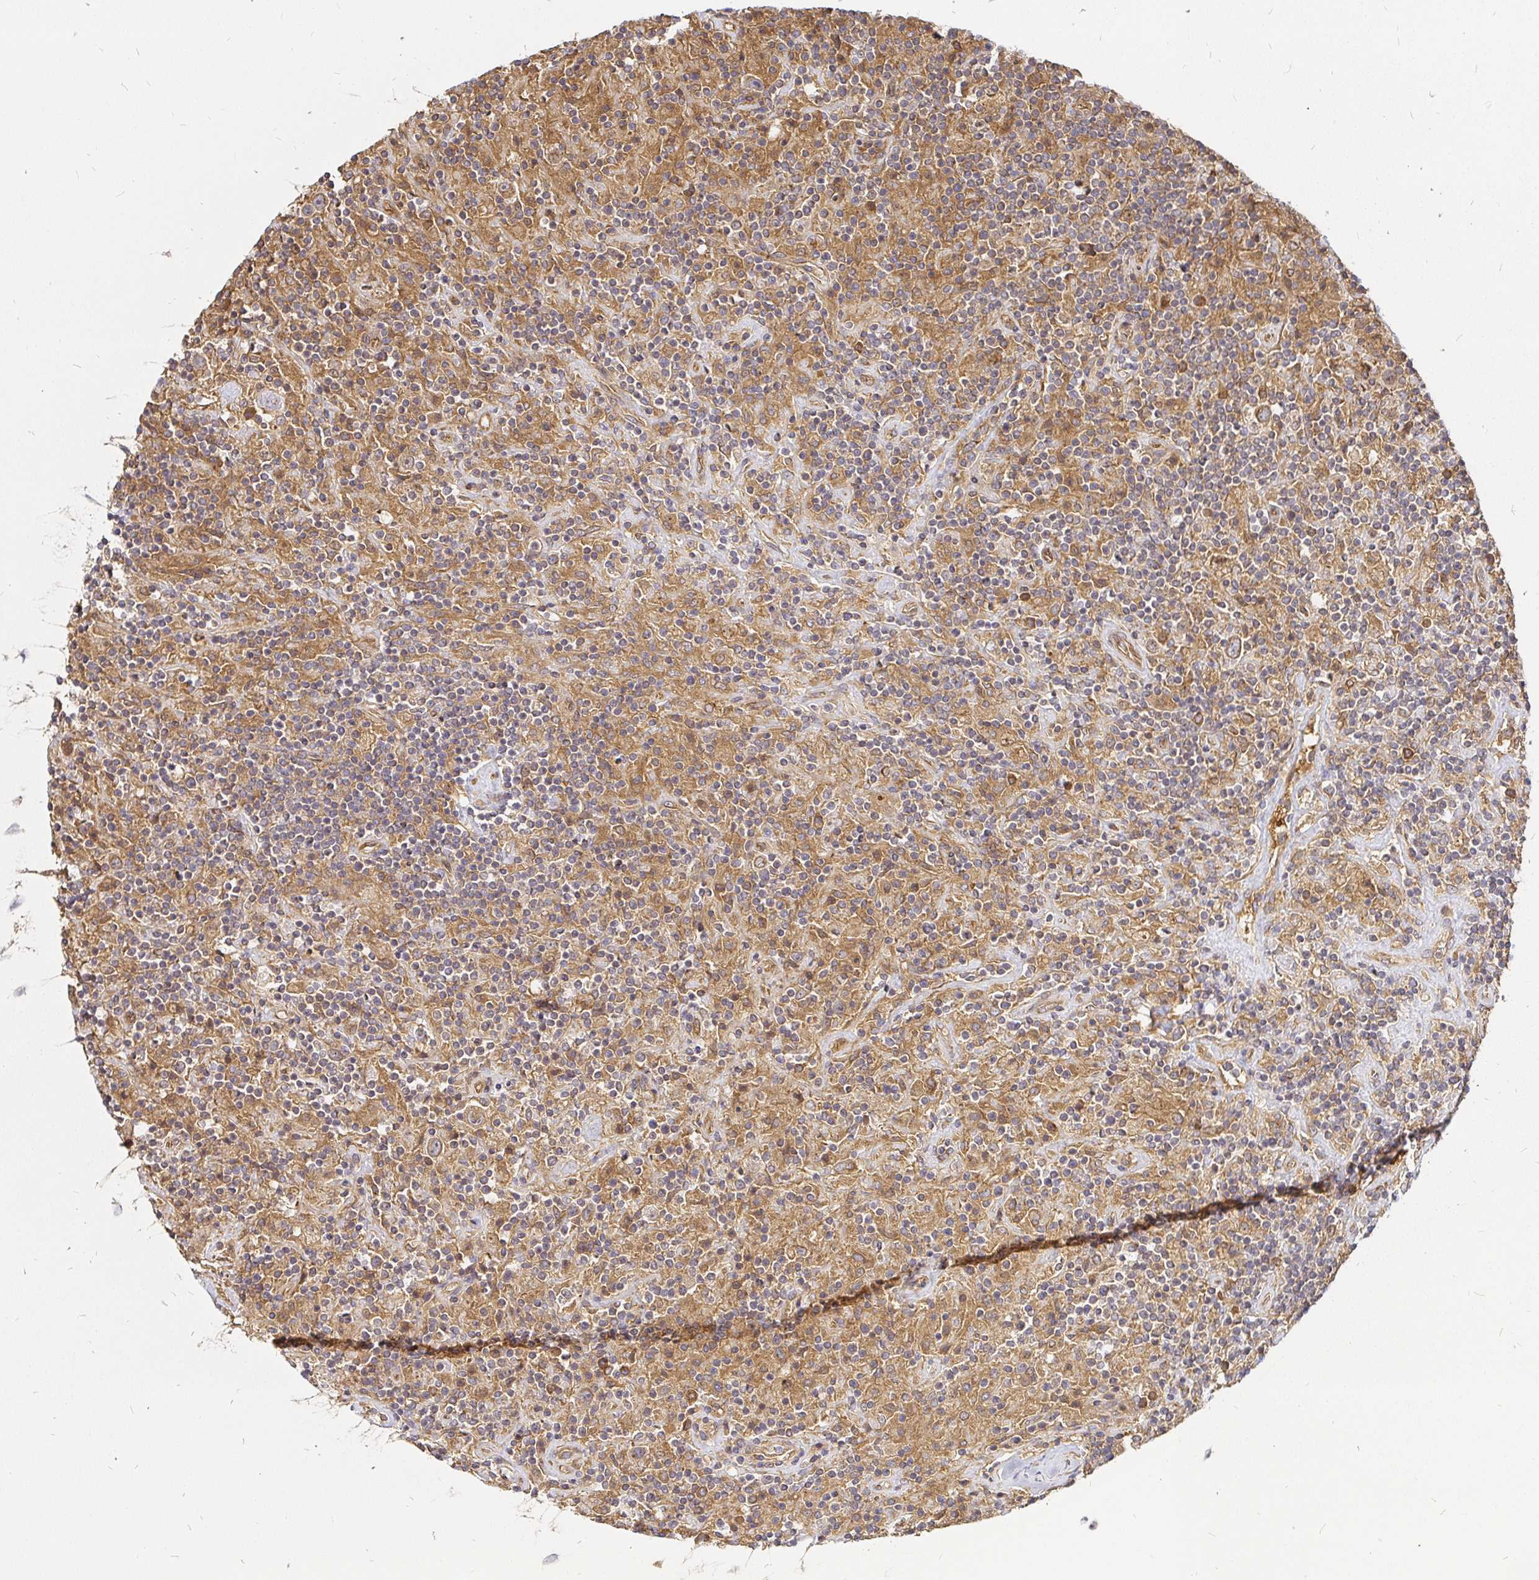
{"staining": {"intensity": "moderate", "quantity": ">75%", "location": "cytoplasmic/membranous"}, "tissue": "lymphoma", "cell_type": "Tumor cells", "image_type": "cancer", "snomed": [{"axis": "morphology", "description": "Hodgkin's disease, NOS"}, {"axis": "topography", "description": "Lymph node"}], "caption": "Lymphoma stained with a brown dye demonstrates moderate cytoplasmic/membranous positive positivity in approximately >75% of tumor cells.", "gene": "KIF5B", "patient": {"sex": "male", "age": 70}}